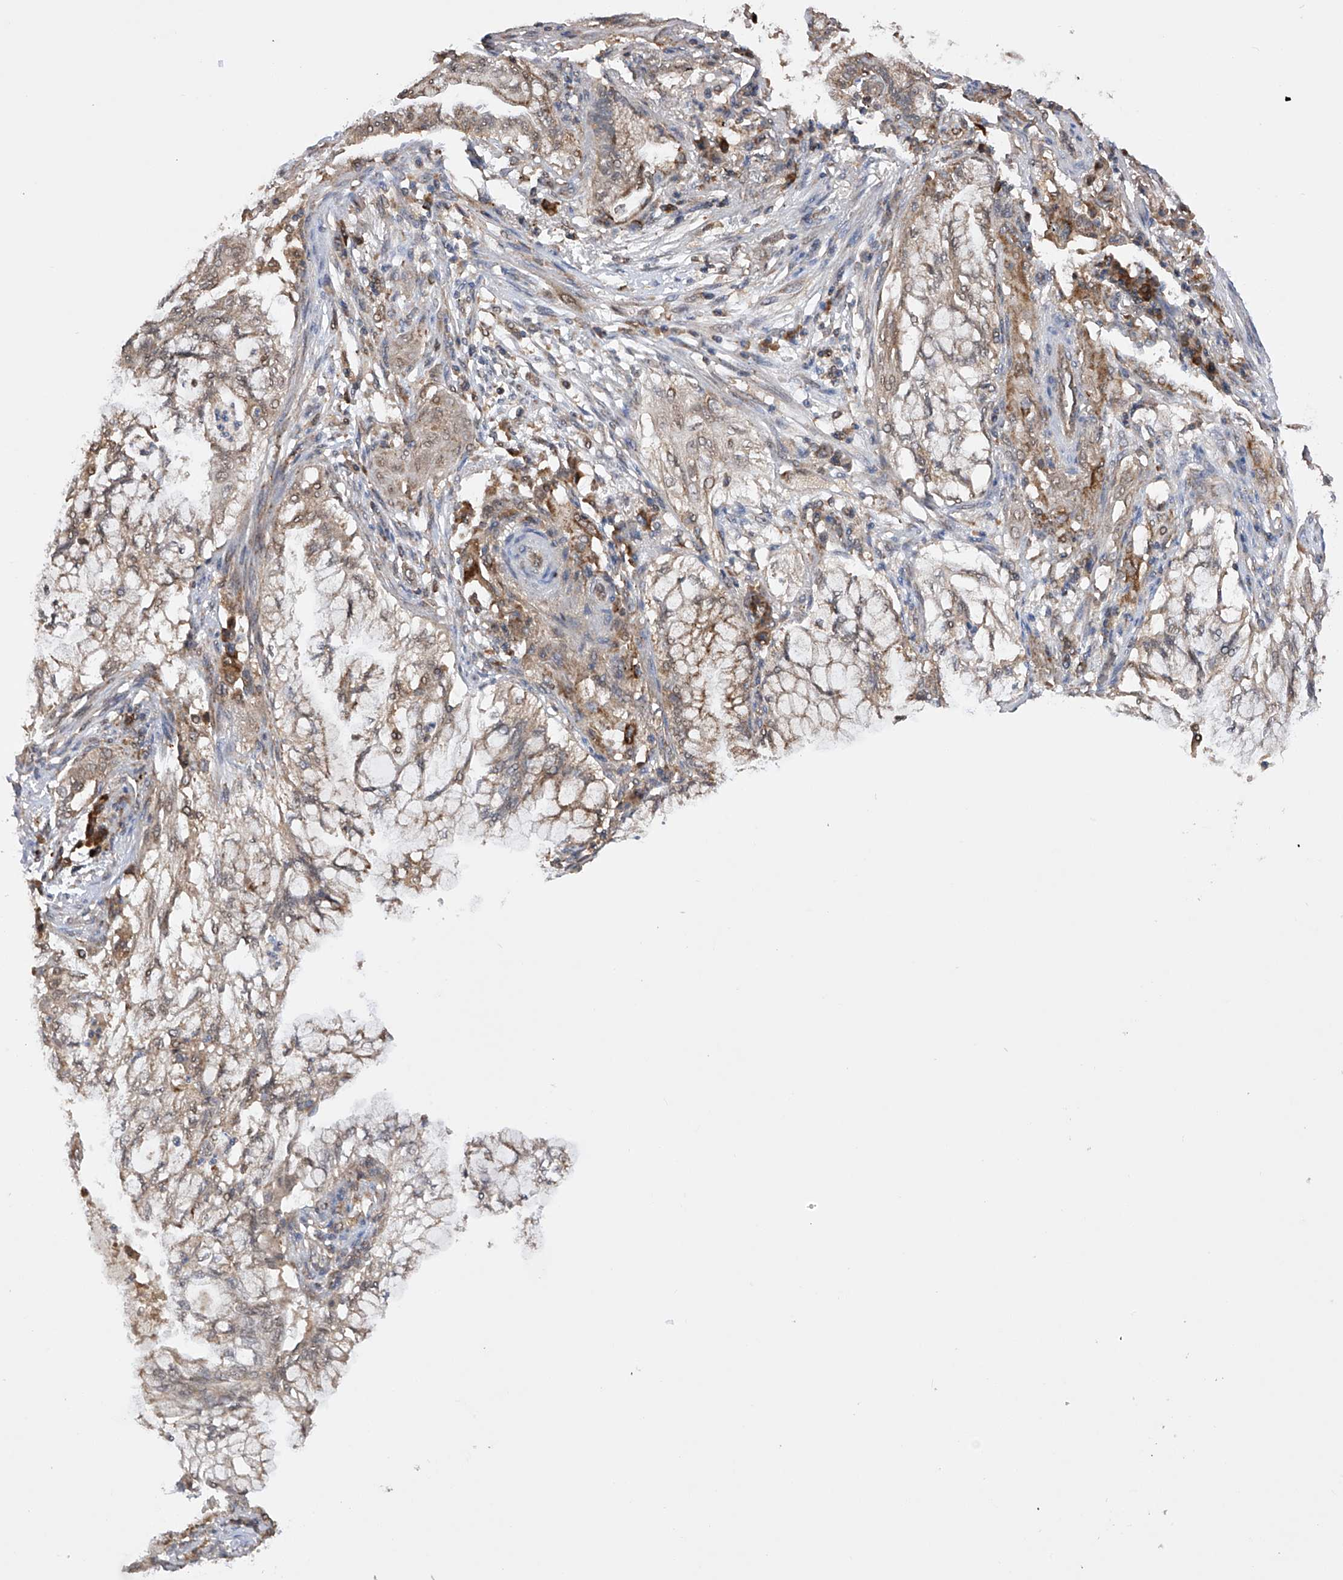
{"staining": {"intensity": "weak", "quantity": ">75%", "location": "cytoplasmic/membranous"}, "tissue": "lung cancer", "cell_type": "Tumor cells", "image_type": "cancer", "snomed": [{"axis": "morphology", "description": "Adenocarcinoma, NOS"}, {"axis": "topography", "description": "Lung"}], "caption": "Lung adenocarcinoma stained with a brown dye shows weak cytoplasmic/membranous positive staining in approximately >75% of tumor cells.", "gene": "SDHAF4", "patient": {"sex": "female", "age": 70}}